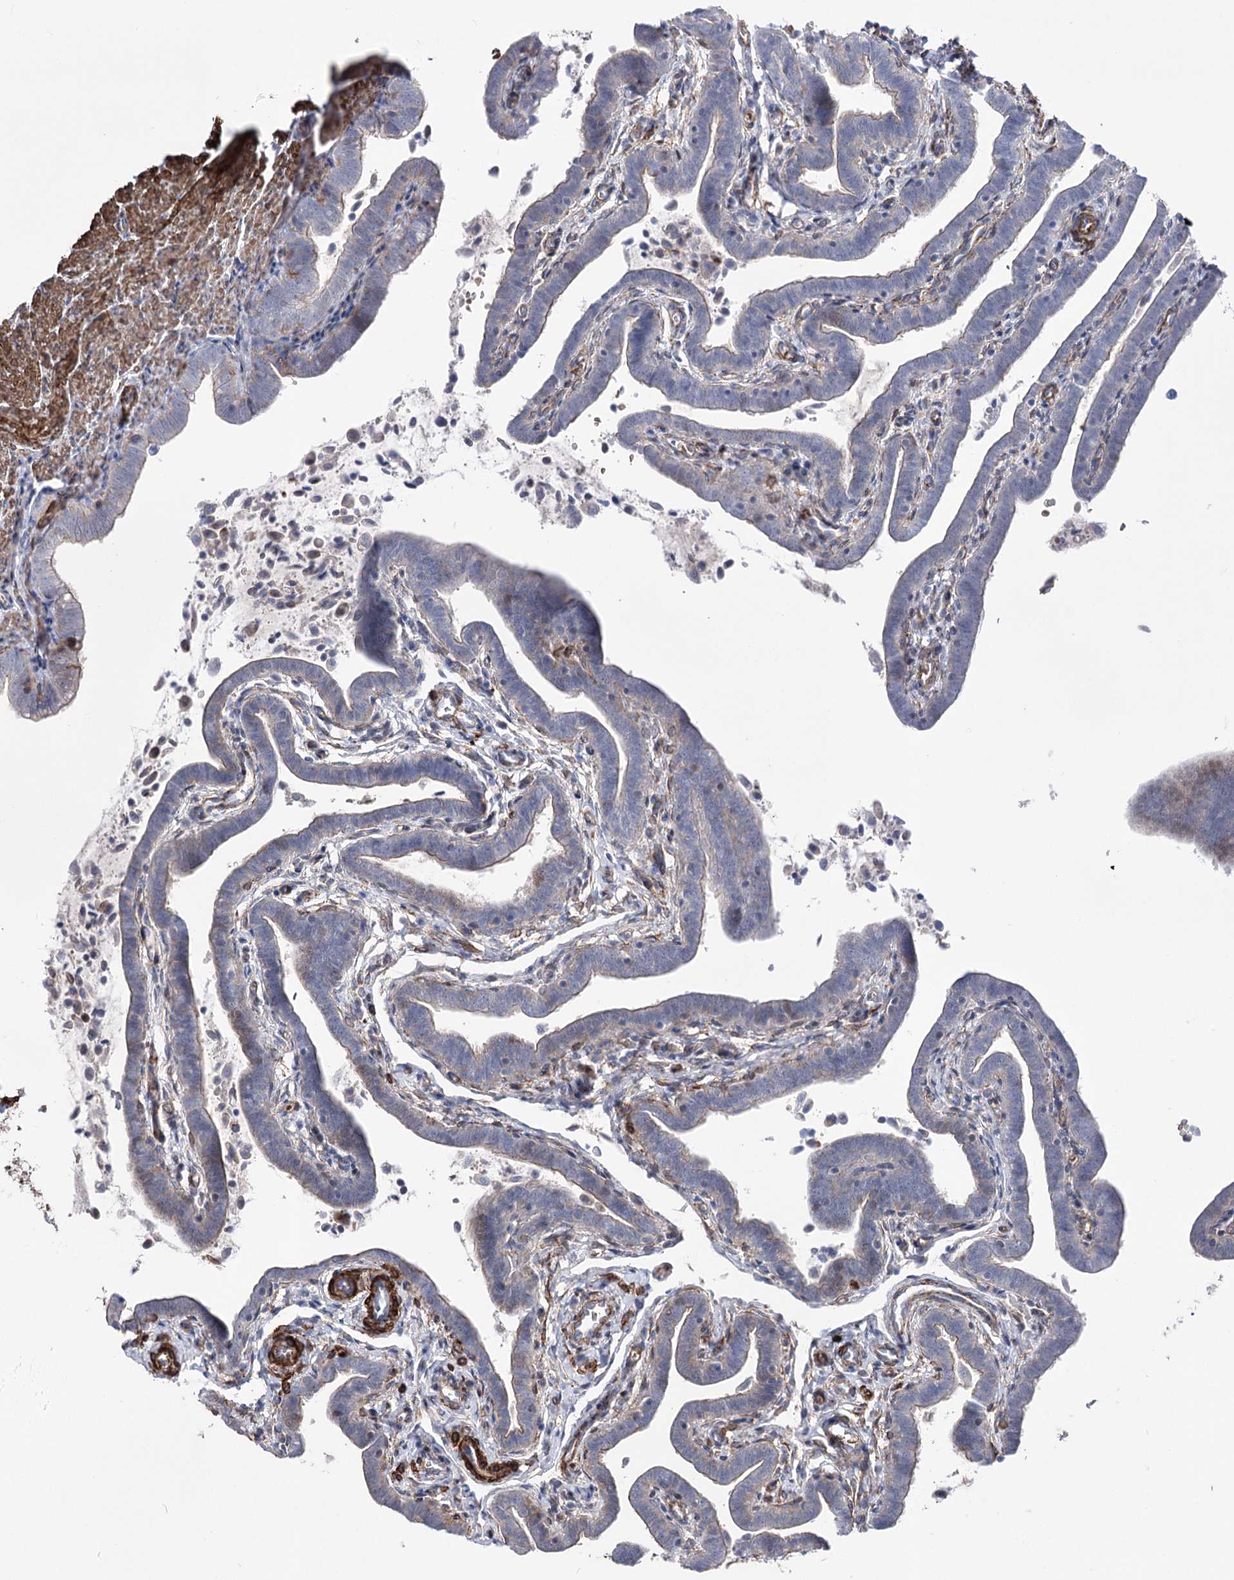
{"staining": {"intensity": "moderate", "quantity": "25%-75%", "location": "cytoplasmic/membranous"}, "tissue": "fallopian tube", "cell_type": "Glandular cells", "image_type": "normal", "snomed": [{"axis": "morphology", "description": "Normal tissue, NOS"}, {"axis": "topography", "description": "Fallopian tube"}], "caption": "The micrograph shows immunohistochemical staining of unremarkable fallopian tube. There is moderate cytoplasmic/membranous expression is identified in approximately 25%-75% of glandular cells.", "gene": "ARHGAP20", "patient": {"sex": "female", "age": 36}}